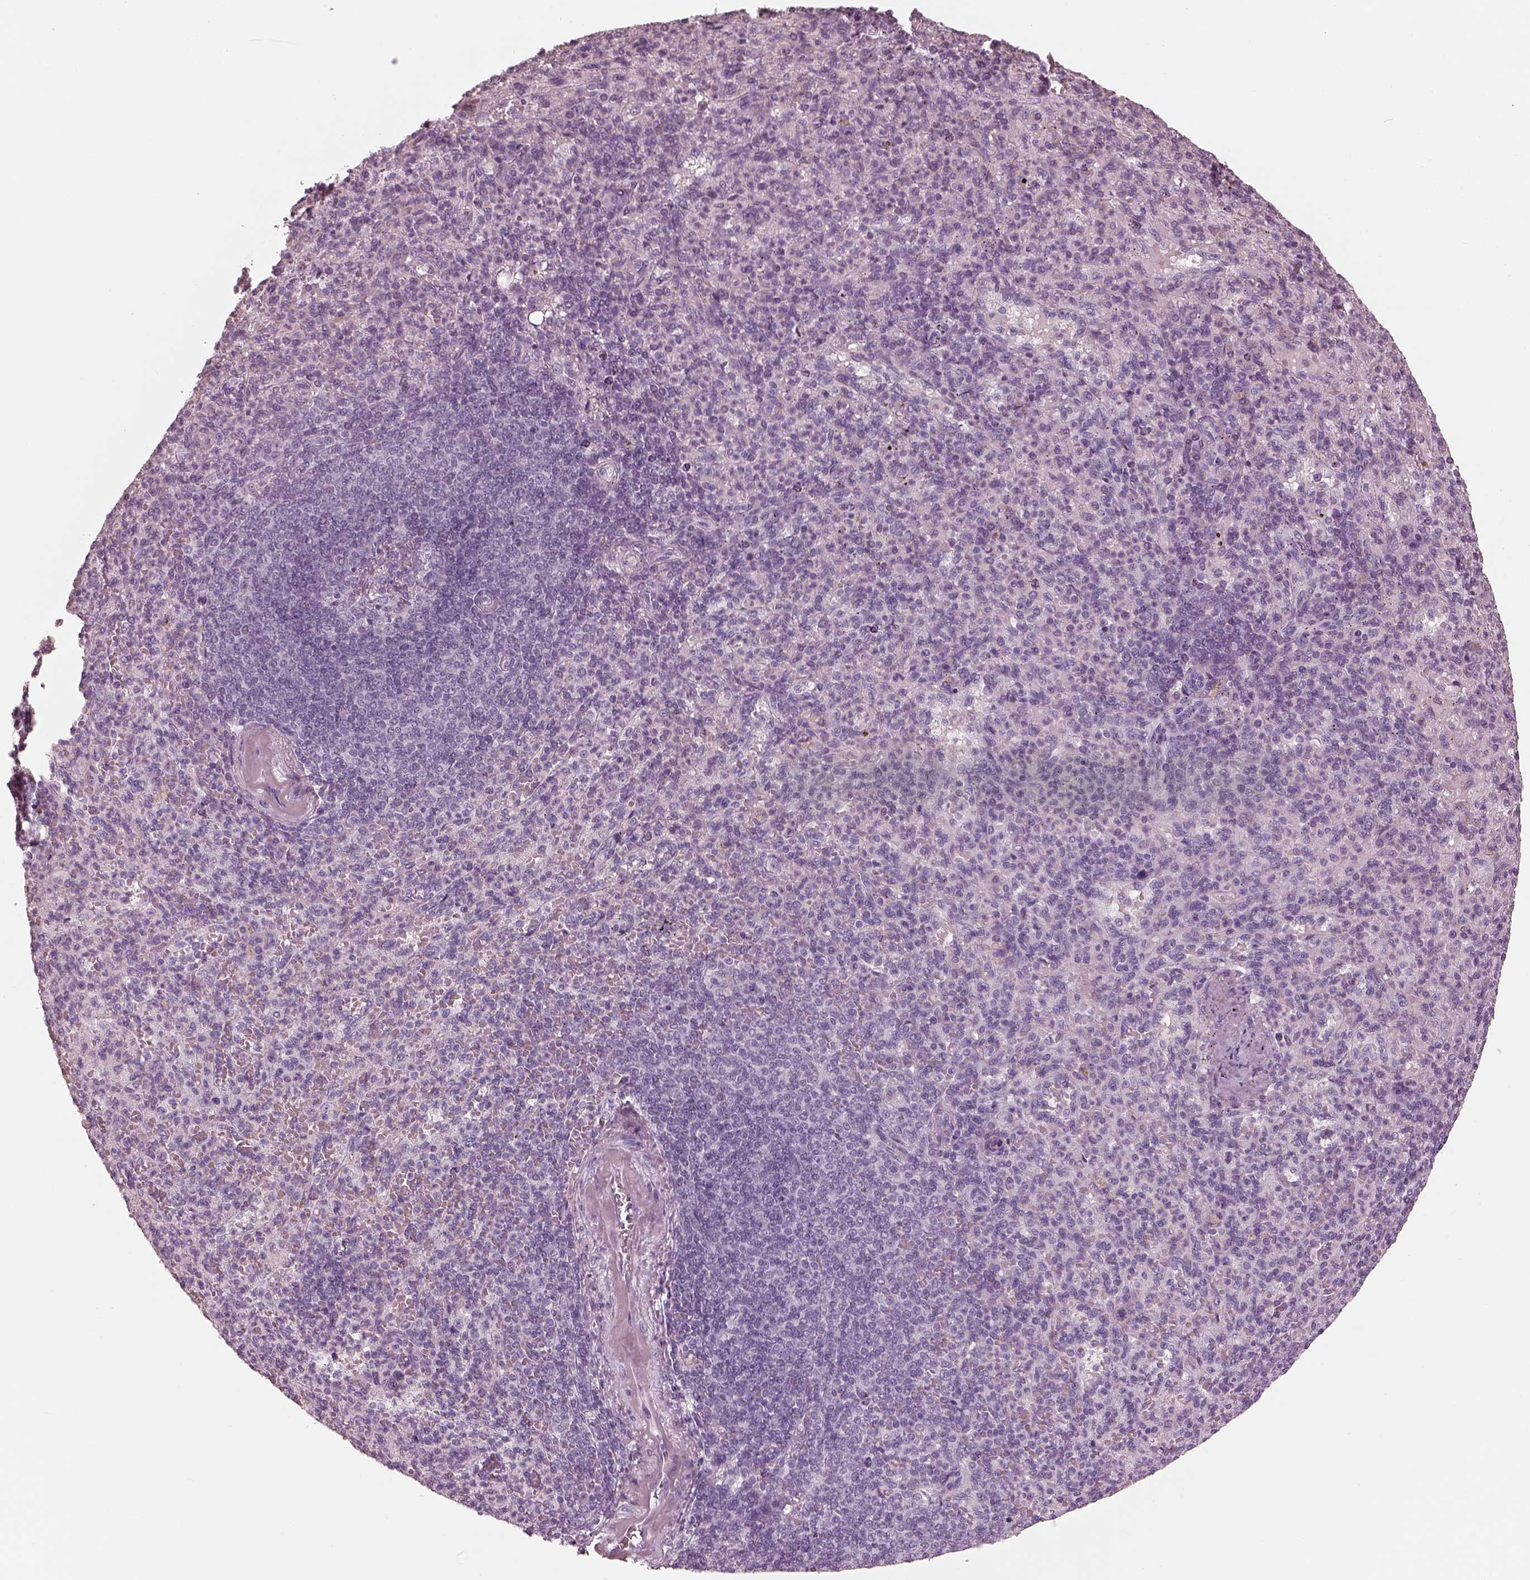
{"staining": {"intensity": "negative", "quantity": "none", "location": "none"}, "tissue": "spleen", "cell_type": "Cells in red pulp", "image_type": "normal", "snomed": [{"axis": "morphology", "description": "Normal tissue, NOS"}, {"axis": "topography", "description": "Spleen"}], "caption": "Normal spleen was stained to show a protein in brown. There is no significant expression in cells in red pulp. (Immunohistochemistry, brightfield microscopy, high magnification).", "gene": "FABP9", "patient": {"sex": "female", "age": 74}}